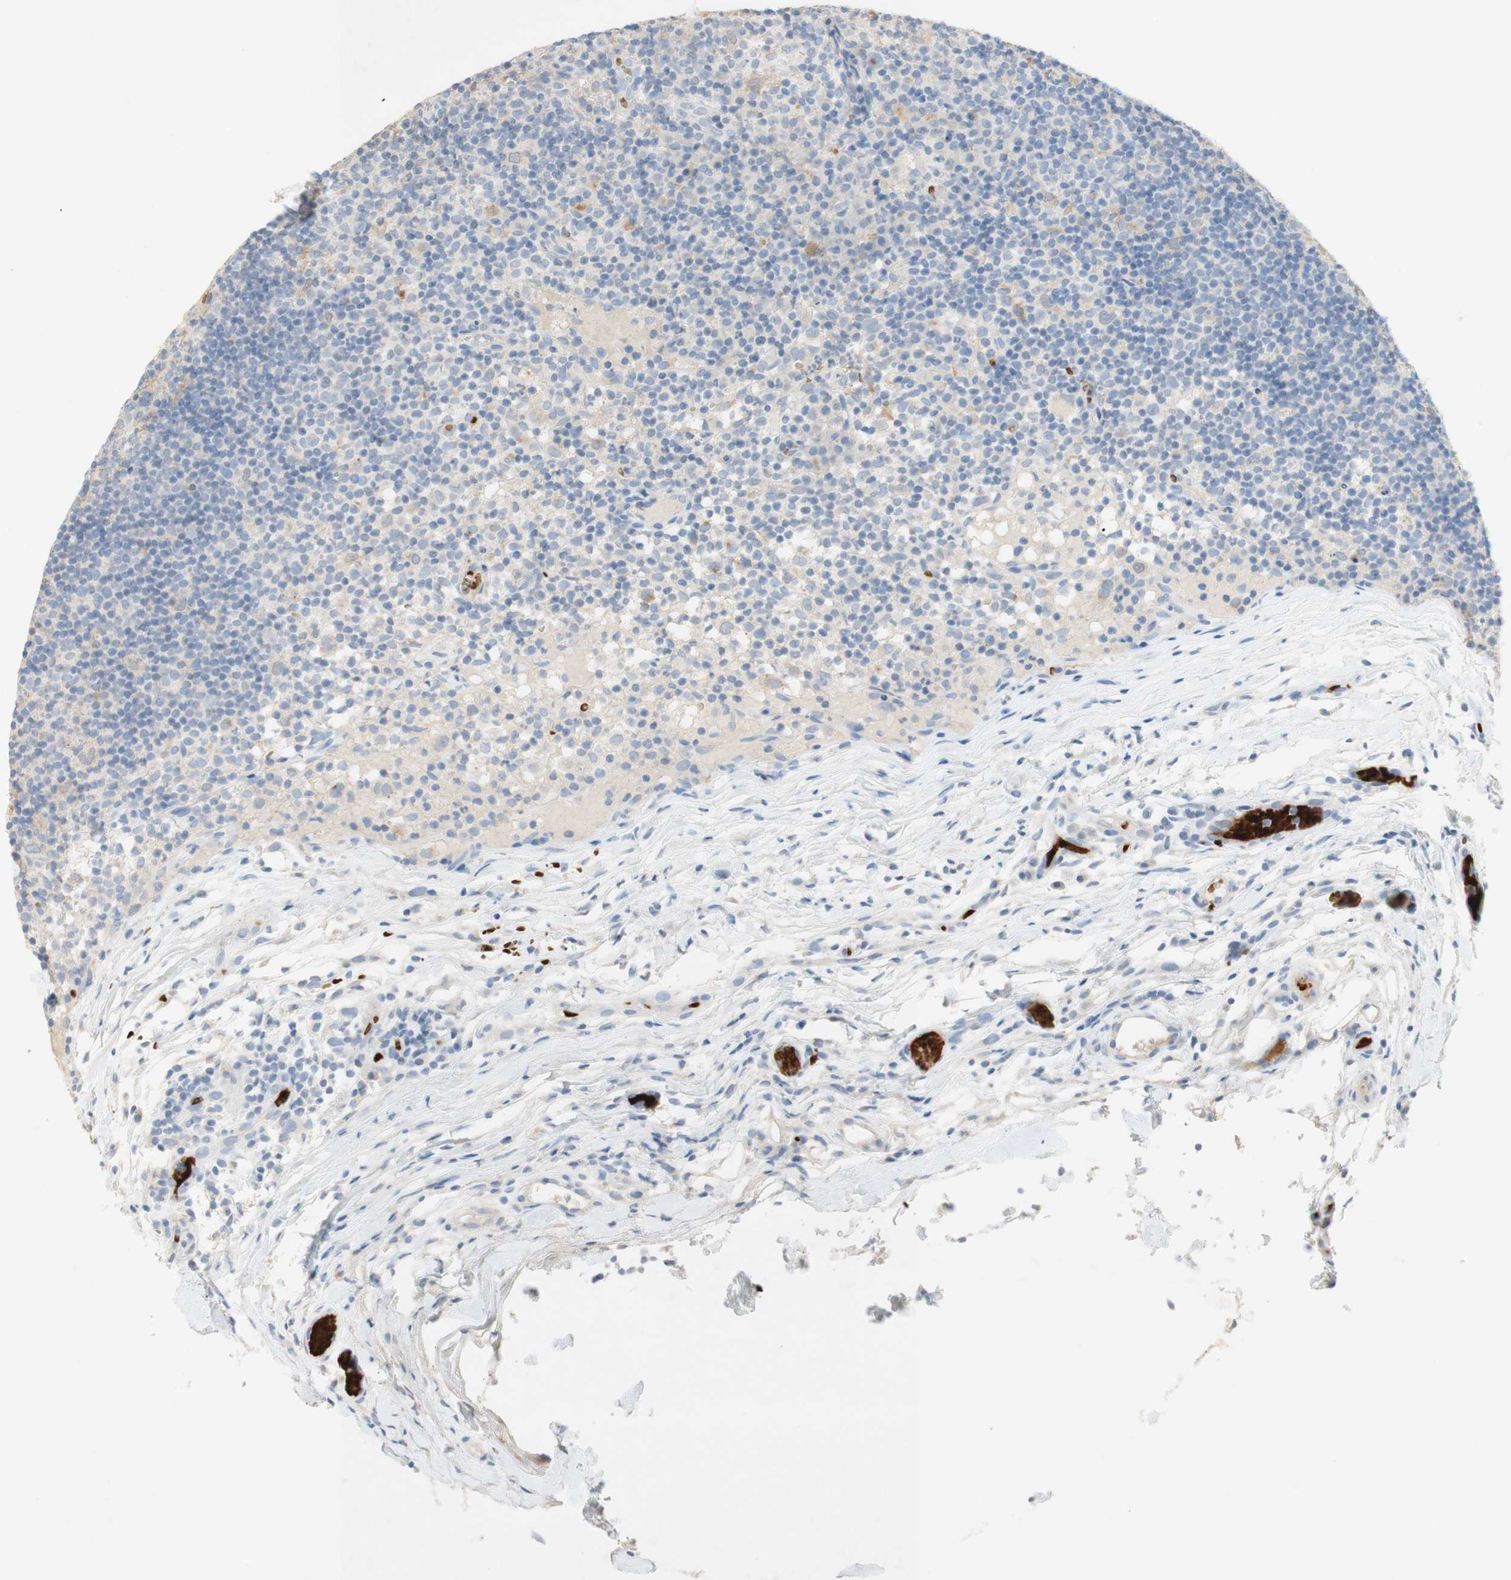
{"staining": {"intensity": "weak", "quantity": "<25%", "location": "cytoplasmic/membranous"}, "tissue": "lymph node", "cell_type": "Germinal center cells", "image_type": "normal", "snomed": [{"axis": "morphology", "description": "Normal tissue, NOS"}, {"axis": "morphology", "description": "Inflammation, NOS"}, {"axis": "topography", "description": "Lymph node"}], "caption": "This is a photomicrograph of IHC staining of benign lymph node, which shows no positivity in germinal center cells. Nuclei are stained in blue.", "gene": "EPO", "patient": {"sex": "male", "age": 55}}